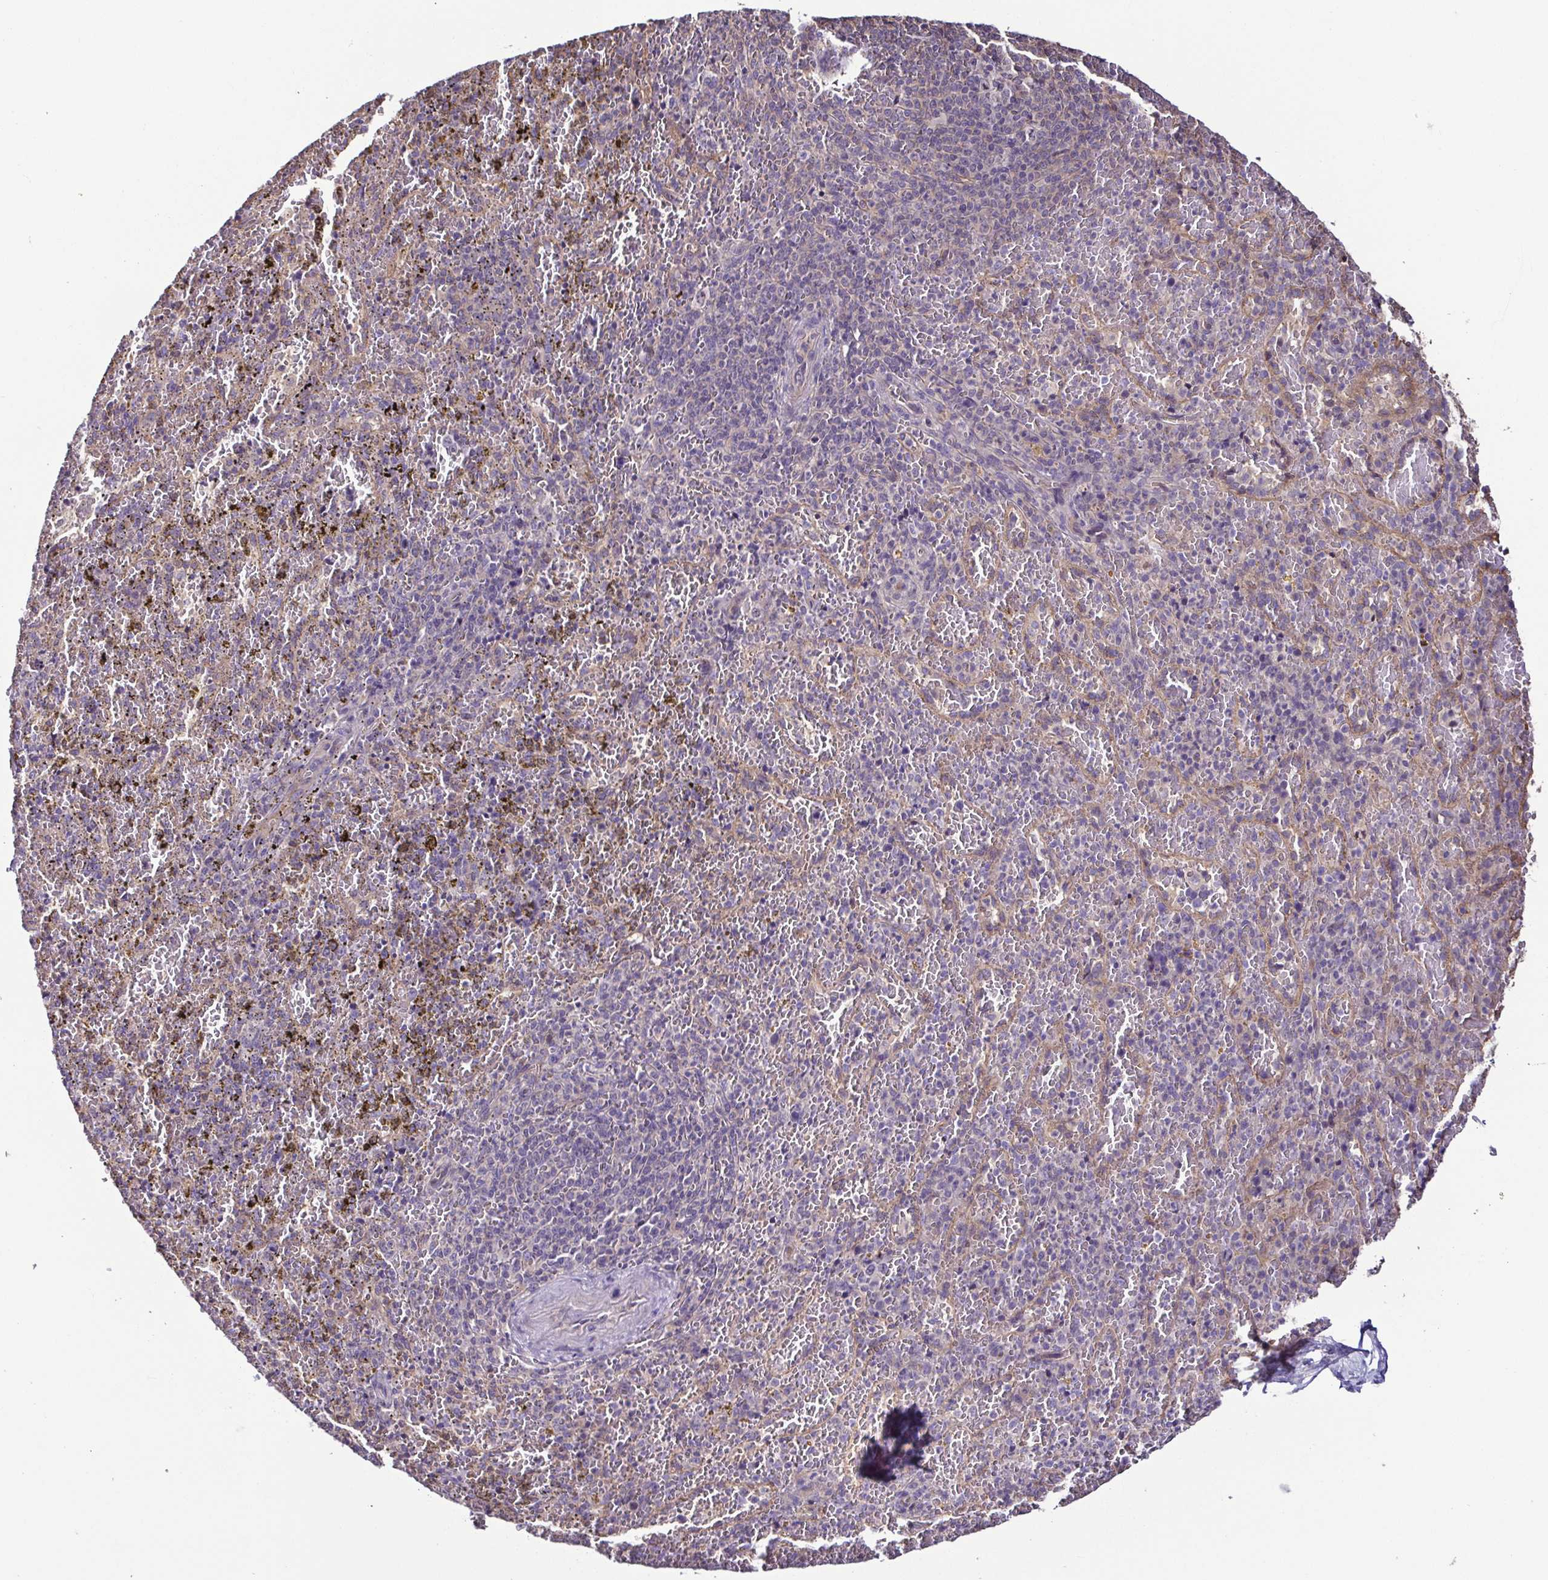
{"staining": {"intensity": "negative", "quantity": "none", "location": "none"}, "tissue": "spleen", "cell_type": "Cells in red pulp", "image_type": "normal", "snomed": [{"axis": "morphology", "description": "Normal tissue, NOS"}, {"axis": "topography", "description": "Spleen"}], "caption": "Unremarkable spleen was stained to show a protein in brown. There is no significant positivity in cells in red pulp.", "gene": "LMOD2", "patient": {"sex": "female", "age": 50}}